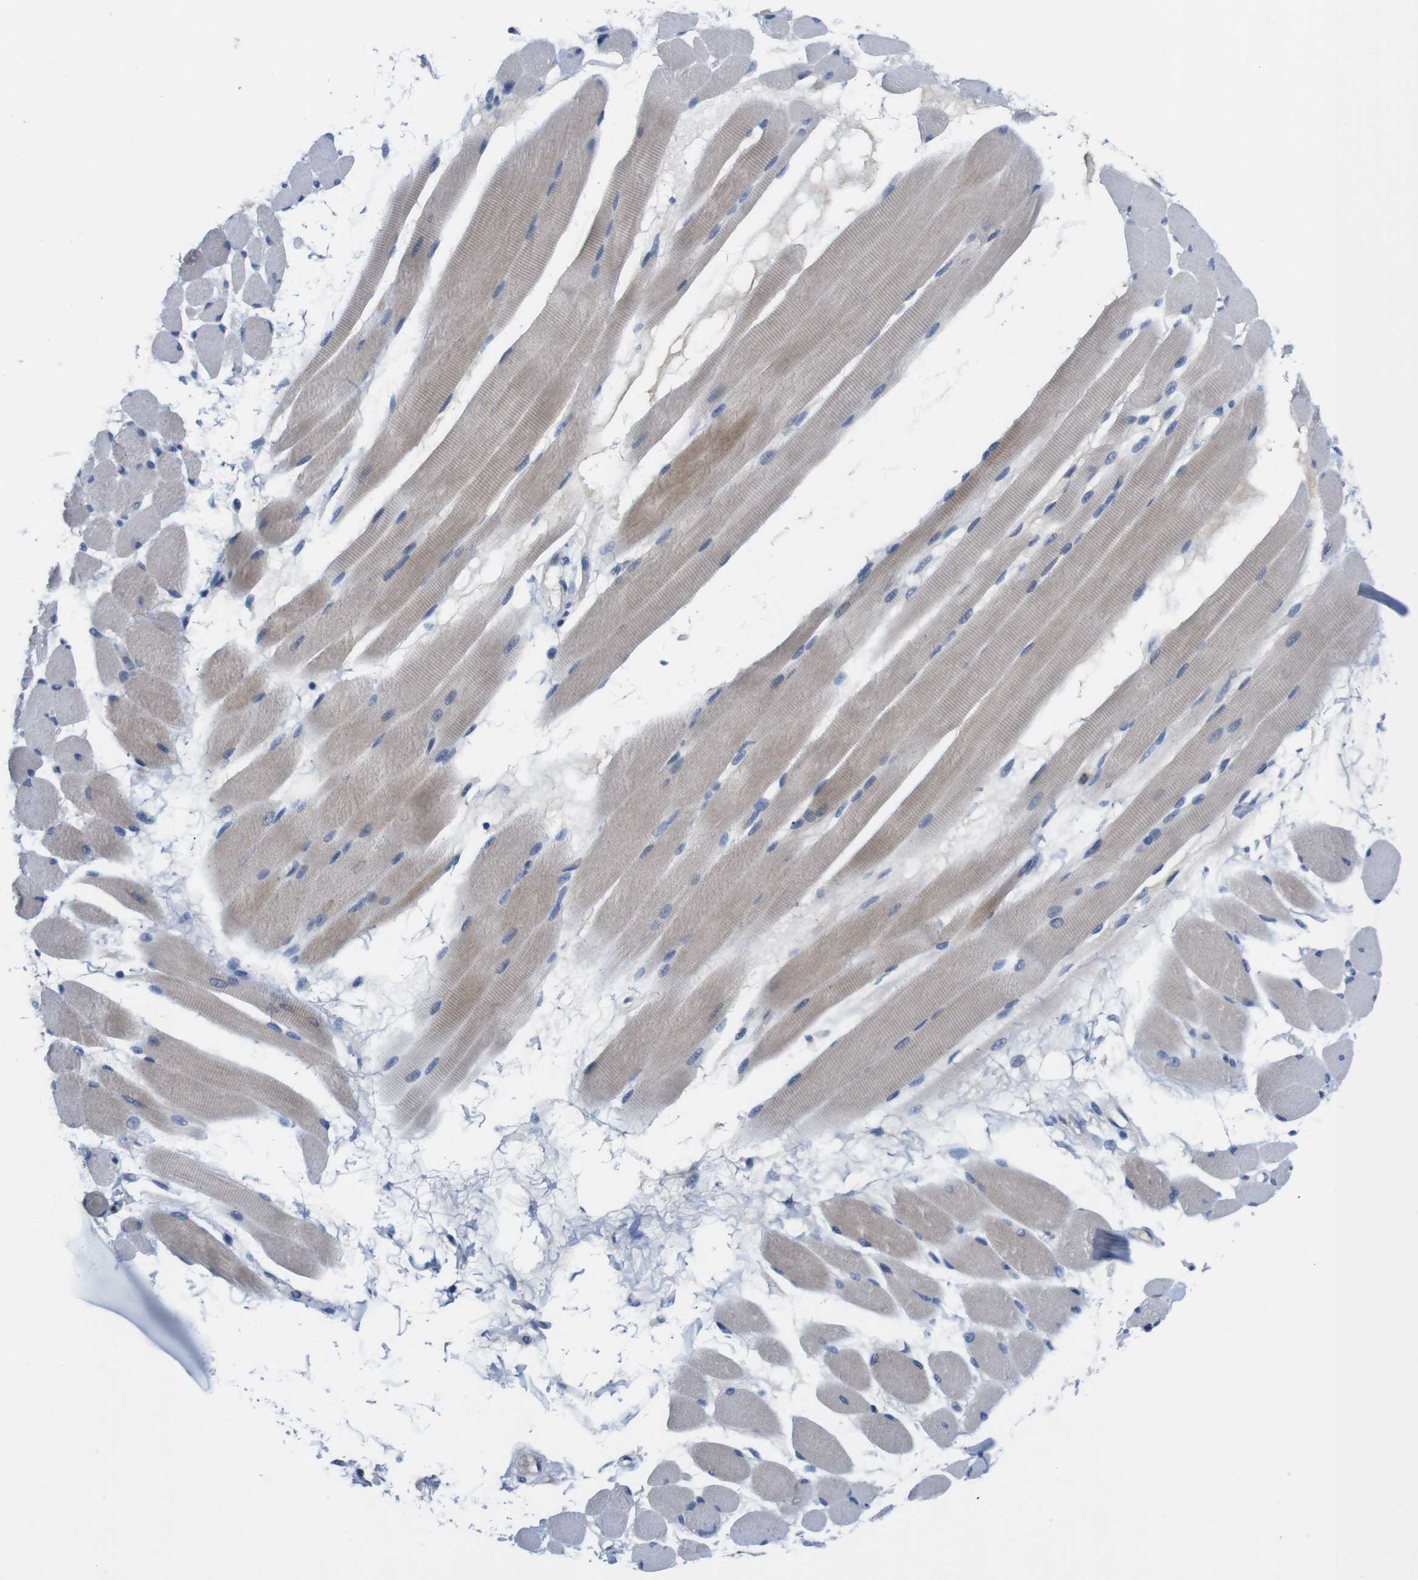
{"staining": {"intensity": "weak", "quantity": "<25%", "location": "cytoplasmic/membranous"}, "tissue": "skeletal muscle", "cell_type": "Myocytes", "image_type": "normal", "snomed": [{"axis": "morphology", "description": "Normal tissue, NOS"}, {"axis": "topography", "description": "Skeletal muscle"}, {"axis": "topography", "description": "Peripheral nerve tissue"}], "caption": "The image displays no staining of myocytes in benign skeletal muscle.", "gene": "C1RL", "patient": {"sex": "female", "age": 84}}